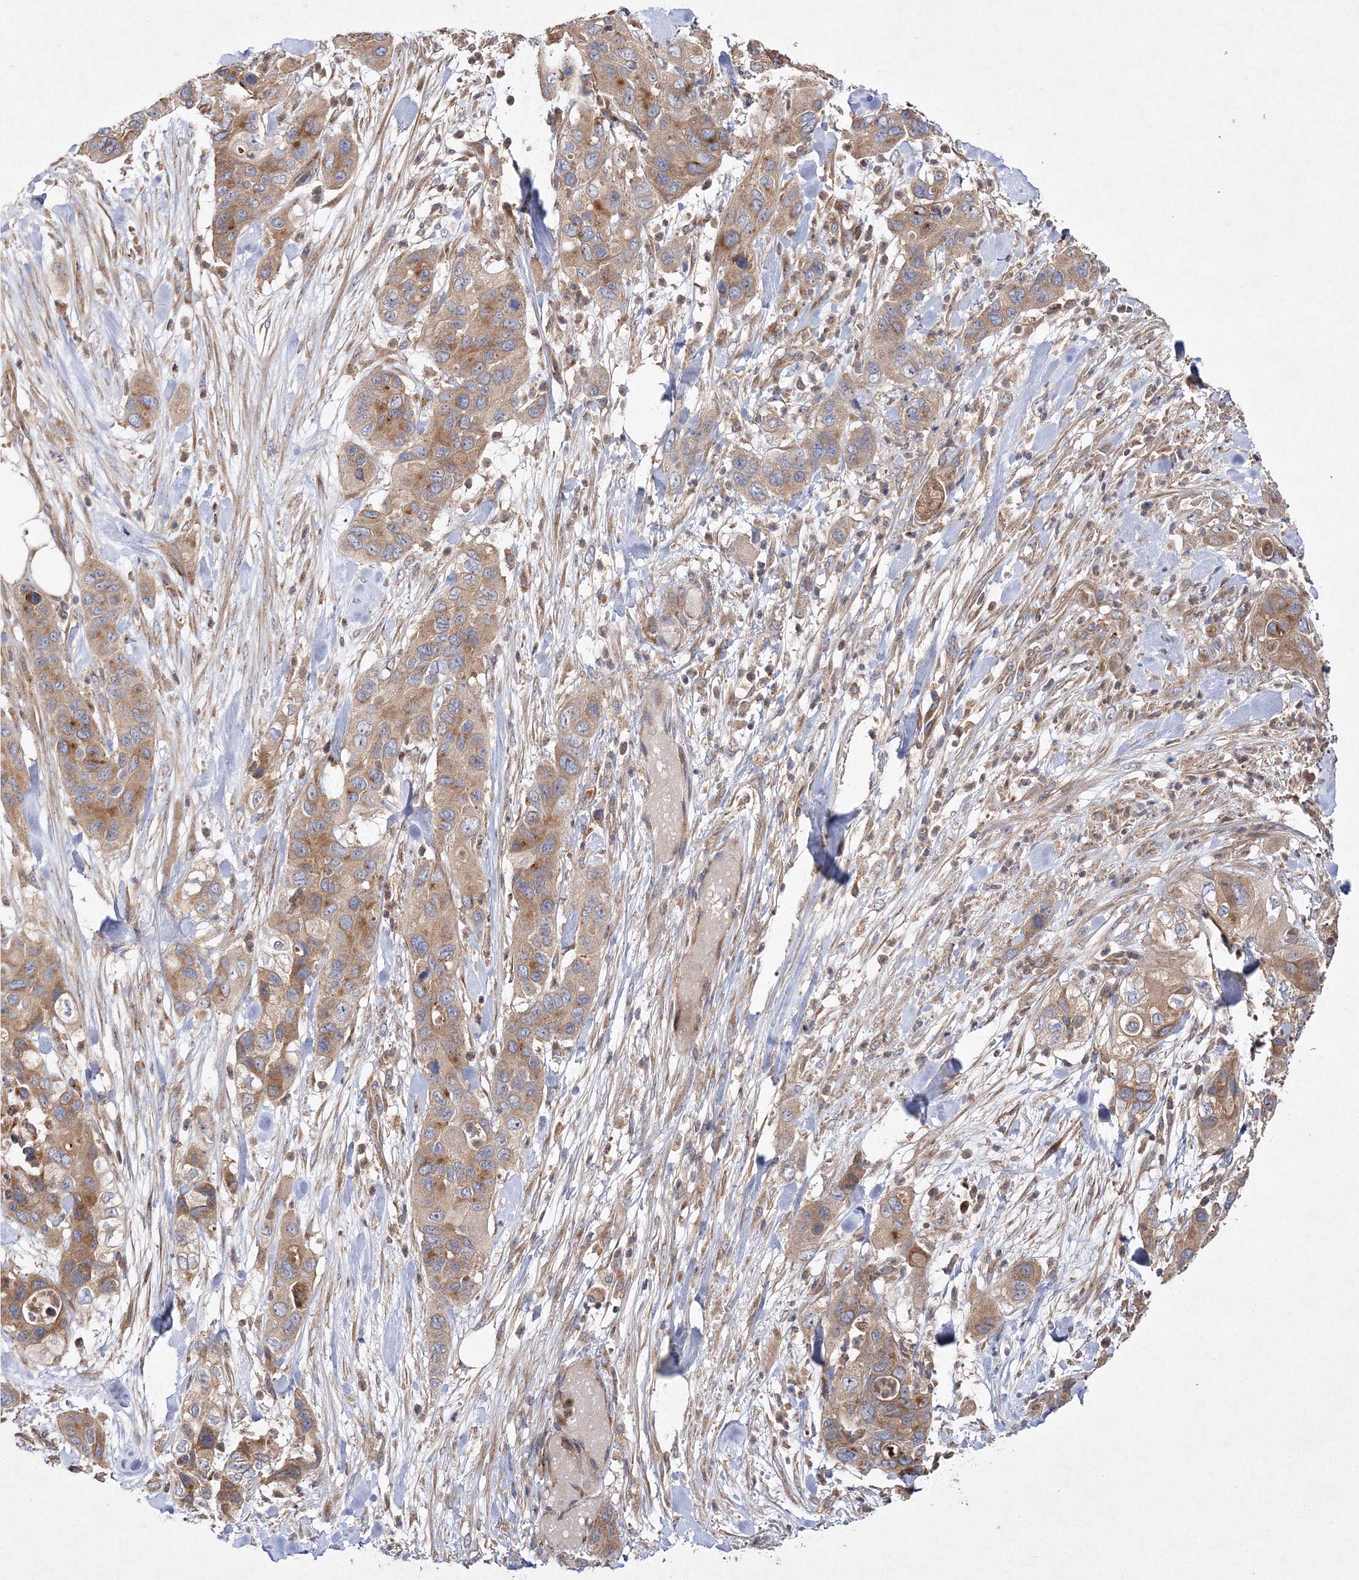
{"staining": {"intensity": "weak", "quantity": ">75%", "location": "cytoplasmic/membranous"}, "tissue": "pancreatic cancer", "cell_type": "Tumor cells", "image_type": "cancer", "snomed": [{"axis": "morphology", "description": "Adenocarcinoma, NOS"}, {"axis": "topography", "description": "Pancreas"}], "caption": "This image reveals pancreatic cancer stained with immunohistochemistry (IHC) to label a protein in brown. The cytoplasmic/membranous of tumor cells show weak positivity for the protein. Nuclei are counter-stained blue.", "gene": "DNAJC13", "patient": {"sex": "female", "age": 71}}